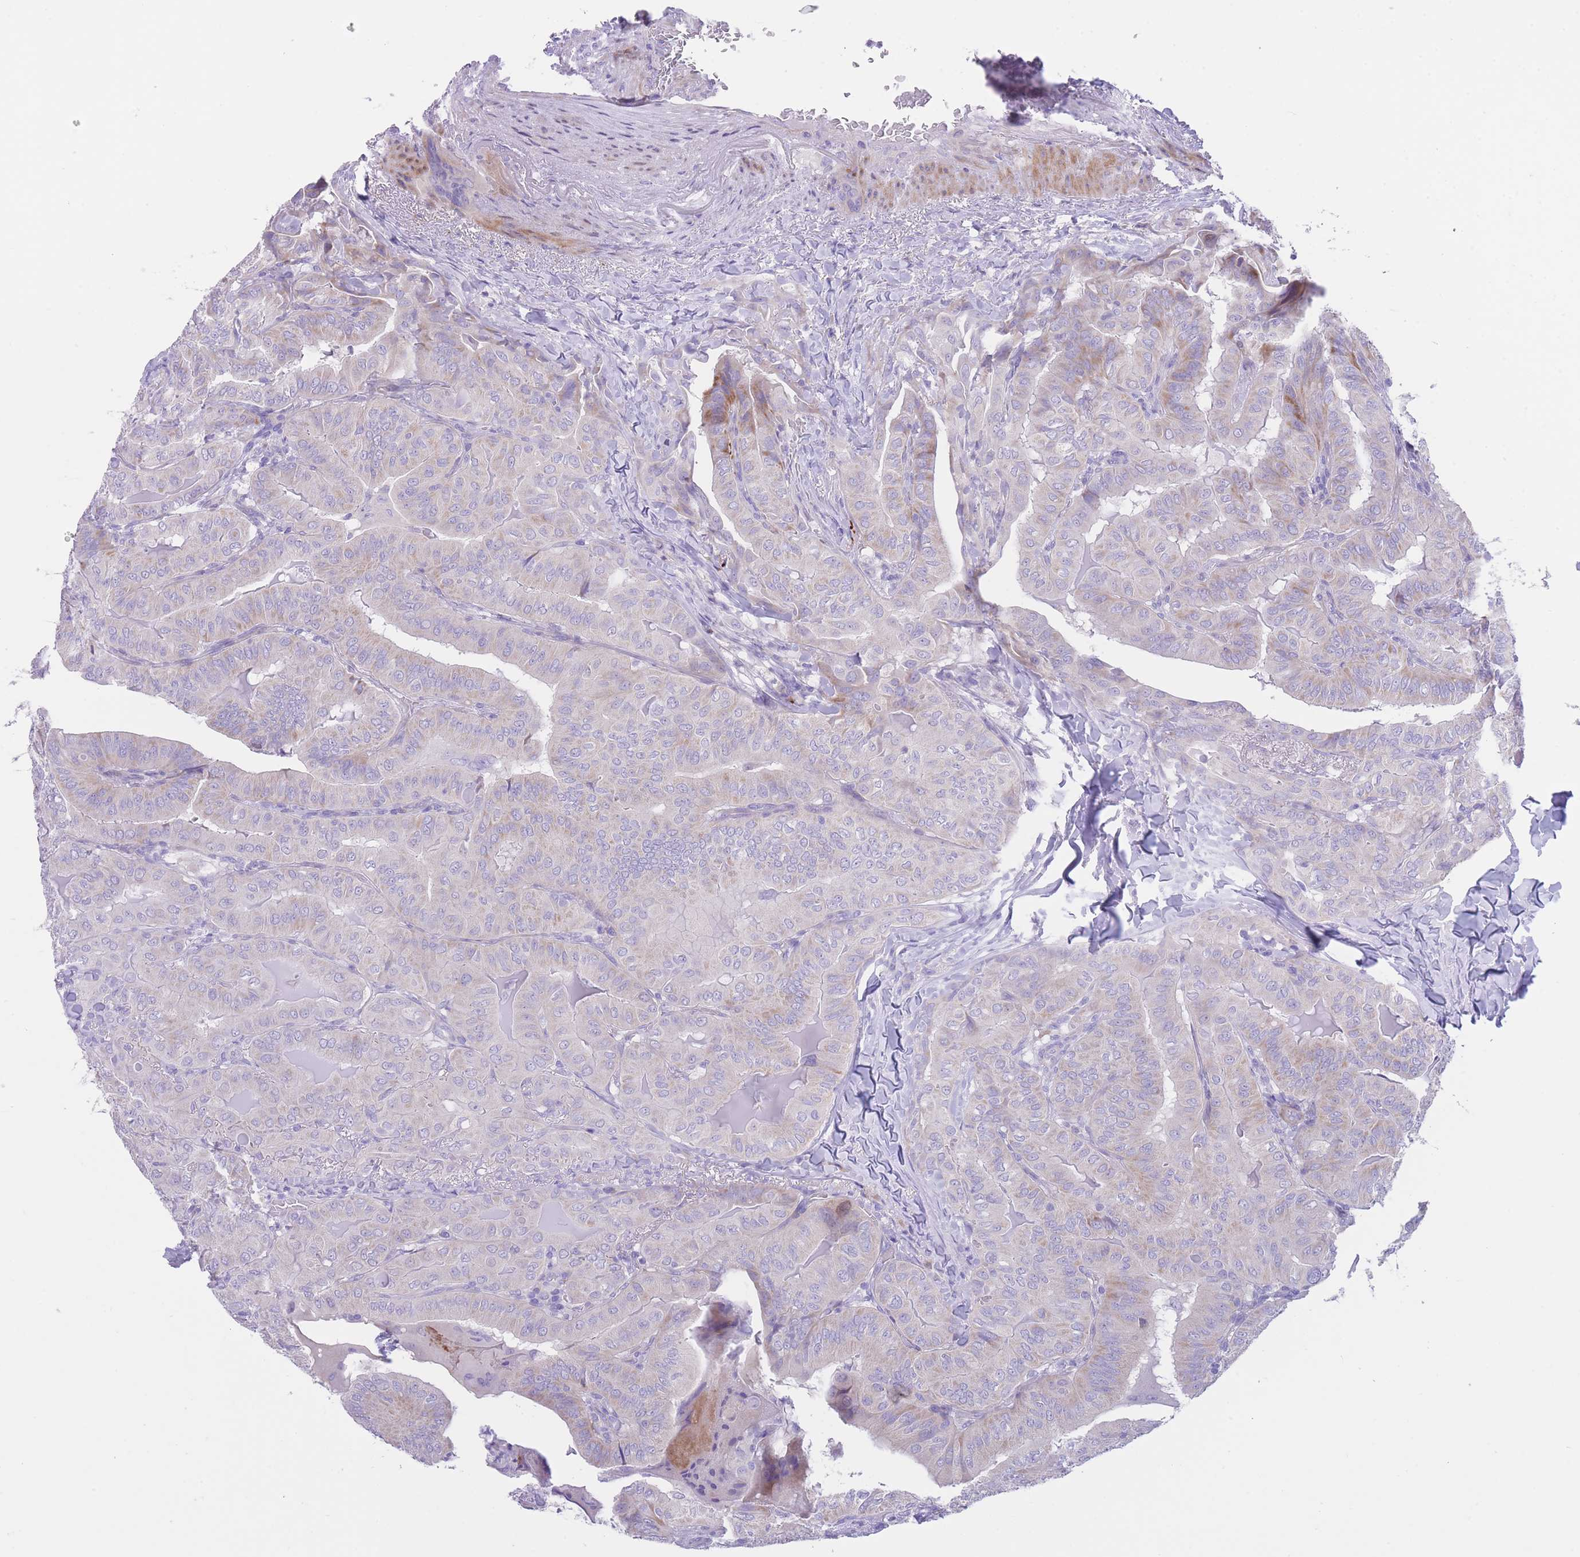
{"staining": {"intensity": "negative", "quantity": "none", "location": "none"}, "tissue": "thyroid cancer", "cell_type": "Tumor cells", "image_type": "cancer", "snomed": [{"axis": "morphology", "description": "Papillary adenocarcinoma, NOS"}, {"axis": "topography", "description": "Thyroid gland"}], "caption": "Immunohistochemical staining of human thyroid cancer exhibits no significant positivity in tumor cells. Brightfield microscopy of IHC stained with DAB (brown) and hematoxylin (blue), captured at high magnification.", "gene": "QTRT1", "patient": {"sex": "female", "age": 68}}